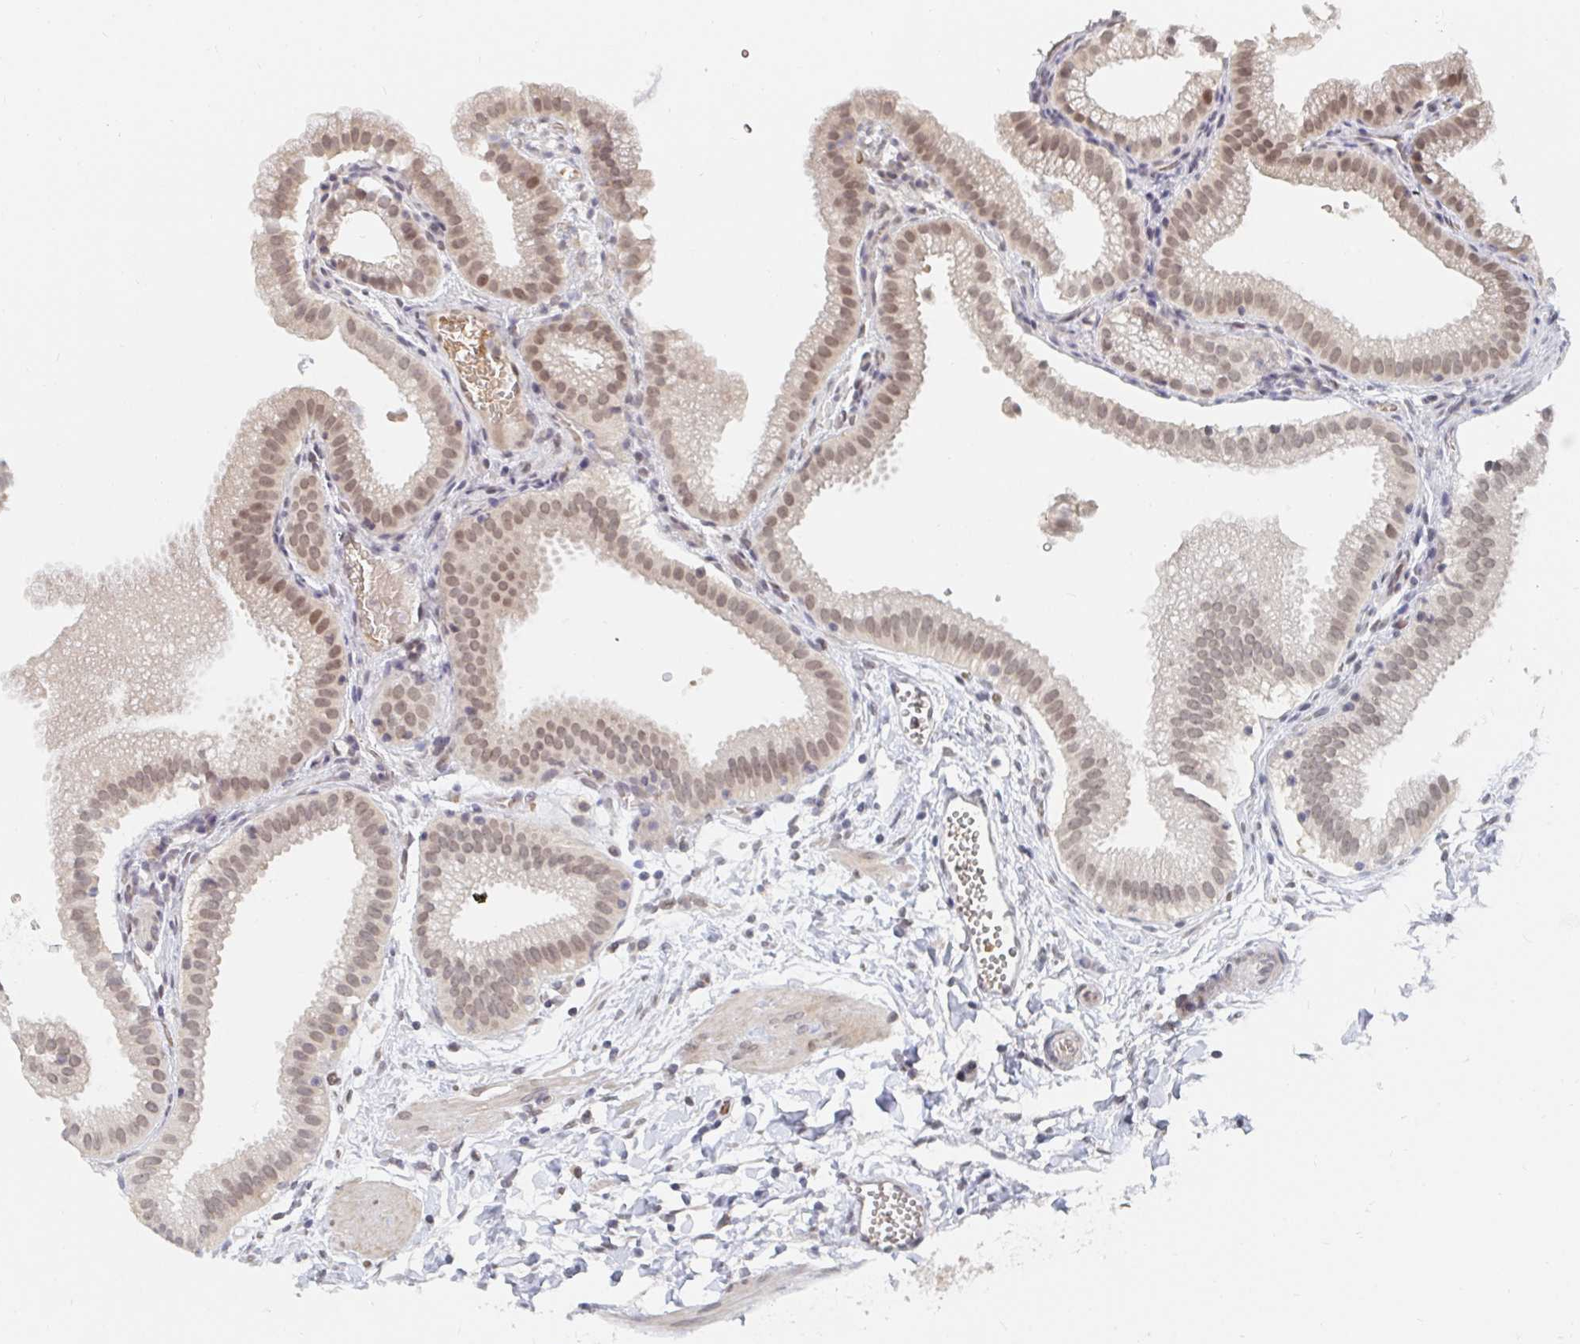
{"staining": {"intensity": "weak", "quantity": ">75%", "location": "nuclear"}, "tissue": "gallbladder", "cell_type": "Glandular cells", "image_type": "normal", "snomed": [{"axis": "morphology", "description": "Normal tissue, NOS"}, {"axis": "topography", "description": "Gallbladder"}], "caption": "The histopathology image demonstrates immunohistochemical staining of normal gallbladder. There is weak nuclear positivity is identified in about >75% of glandular cells. The staining is performed using DAB (3,3'-diaminobenzidine) brown chromogen to label protein expression. The nuclei are counter-stained blue using hematoxylin.", "gene": "CHD2", "patient": {"sex": "female", "age": 63}}